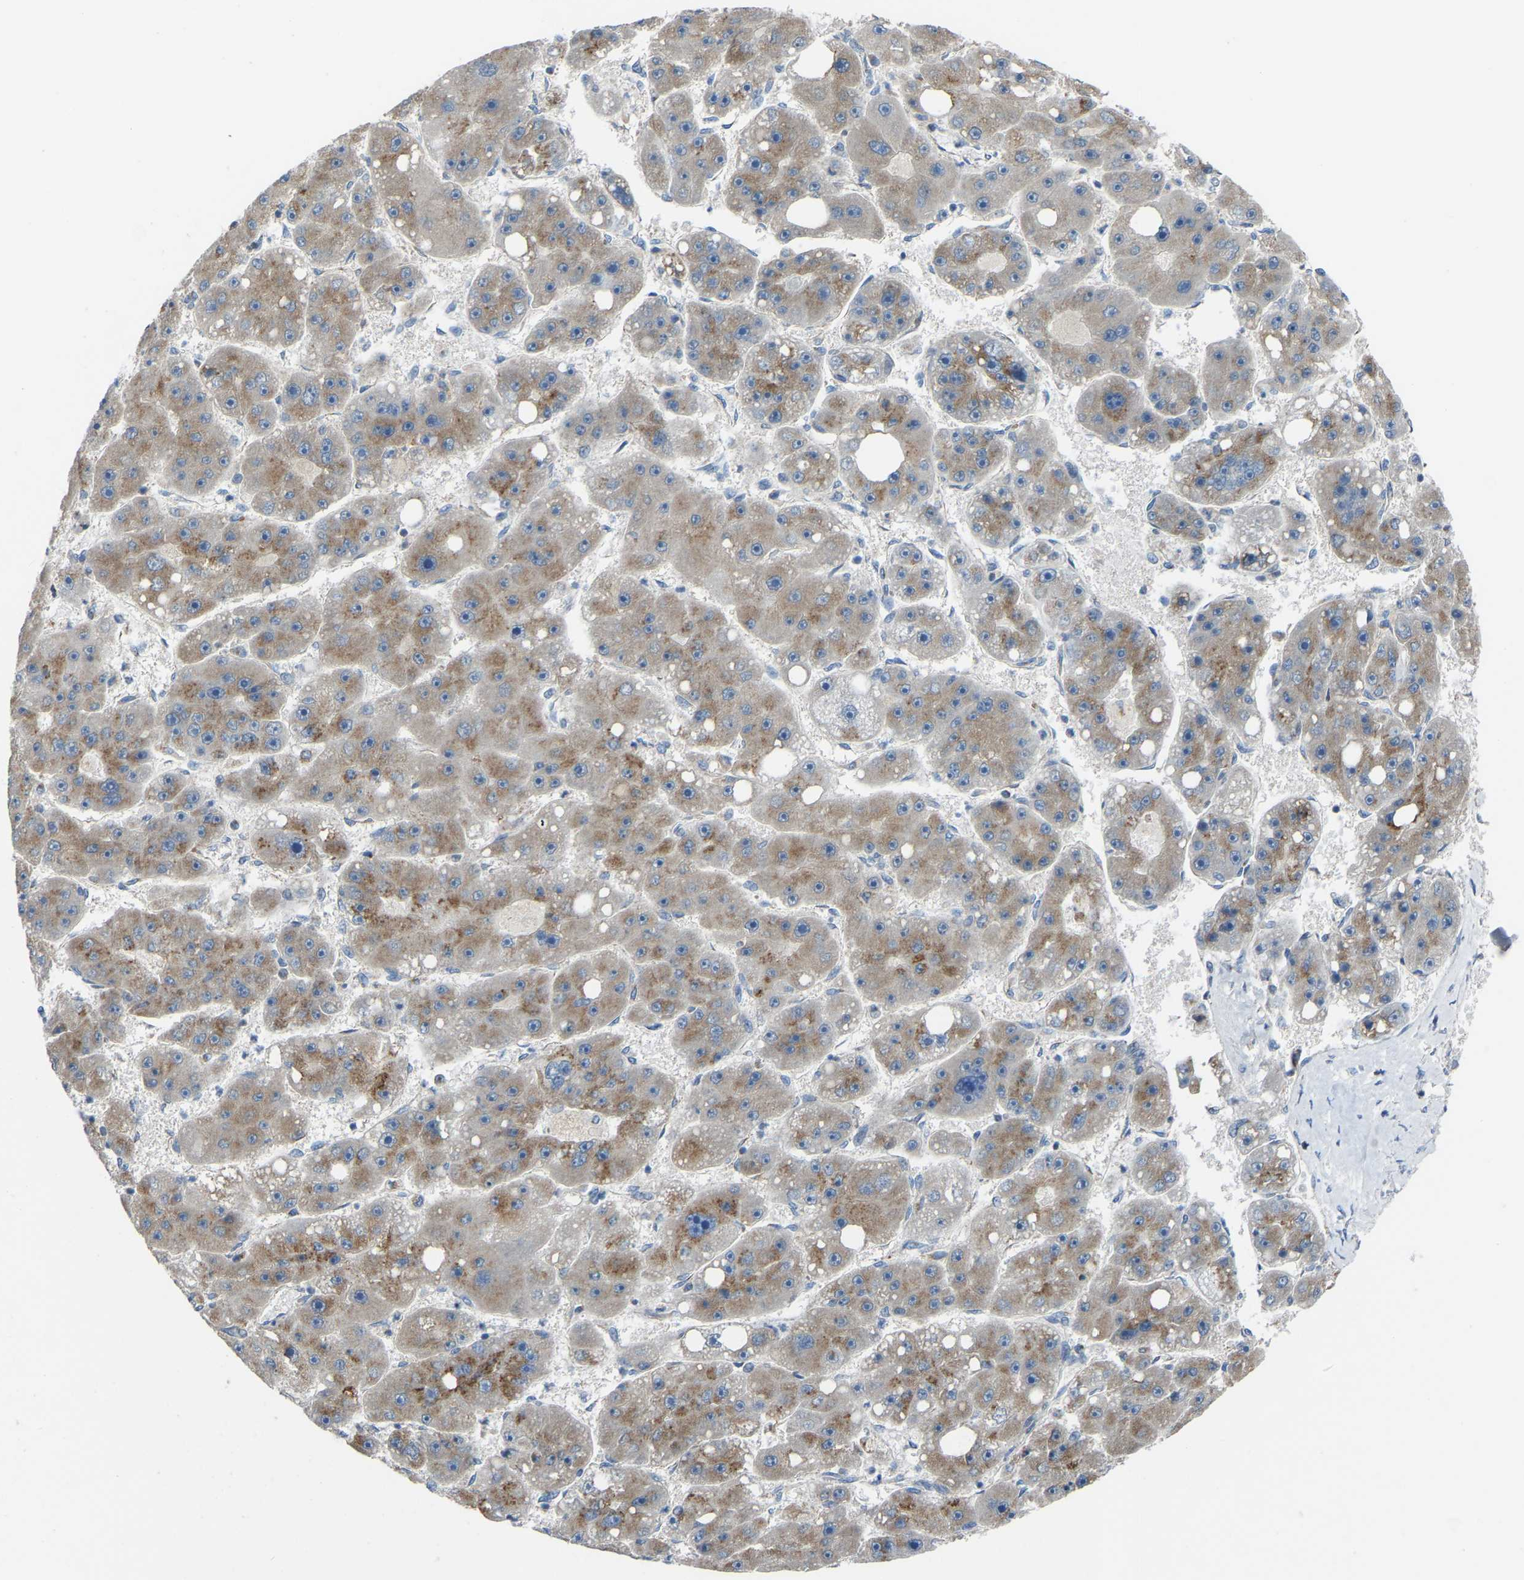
{"staining": {"intensity": "moderate", "quantity": ">75%", "location": "cytoplasmic/membranous"}, "tissue": "liver cancer", "cell_type": "Tumor cells", "image_type": "cancer", "snomed": [{"axis": "morphology", "description": "Carcinoma, Hepatocellular, NOS"}, {"axis": "topography", "description": "Liver"}], "caption": "Brown immunohistochemical staining in liver cancer (hepatocellular carcinoma) exhibits moderate cytoplasmic/membranous expression in about >75% of tumor cells.", "gene": "CANT1", "patient": {"sex": "female", "age": 61}}